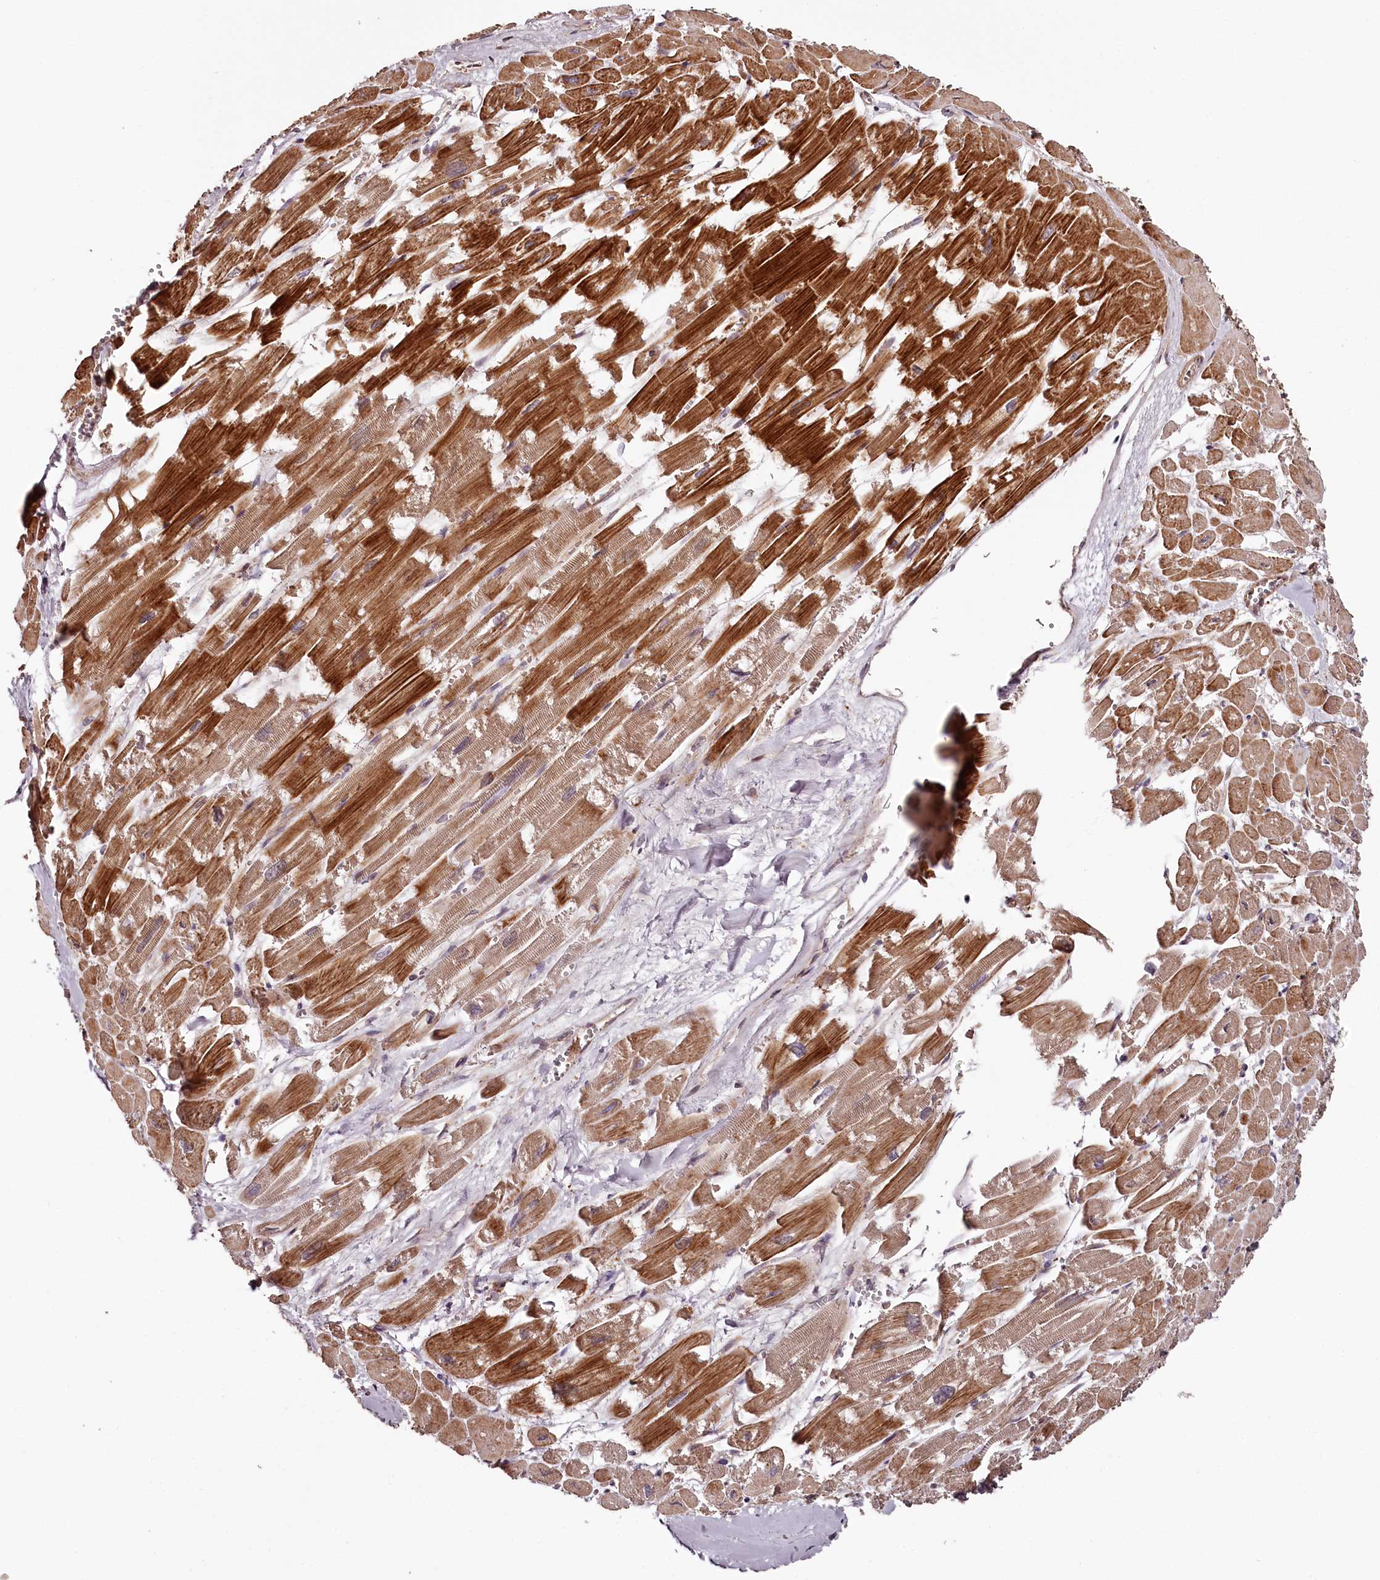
{"staining": {"intensity": "strong", "quantity": ">75%", "location": "cytoplasmic/membranous"}, "tissue": "heart muscle", "cell_type": "Cardiomyocytes", "image_type": "normal", "snomed": [{"axis": "morphology", "description": "Normal tissue, NOS"}, {"axis": "topography", "description": "Heart"}], "caption": "Cardiomyocytes display high levels of strong cytoplasmic/membranous expression in about >75% of cells in normal human heart muscle. (IHC, brightfield microscopy, high magnification).", "gene": "KIF14", "patient": {"sex": "male", "age": 54}}